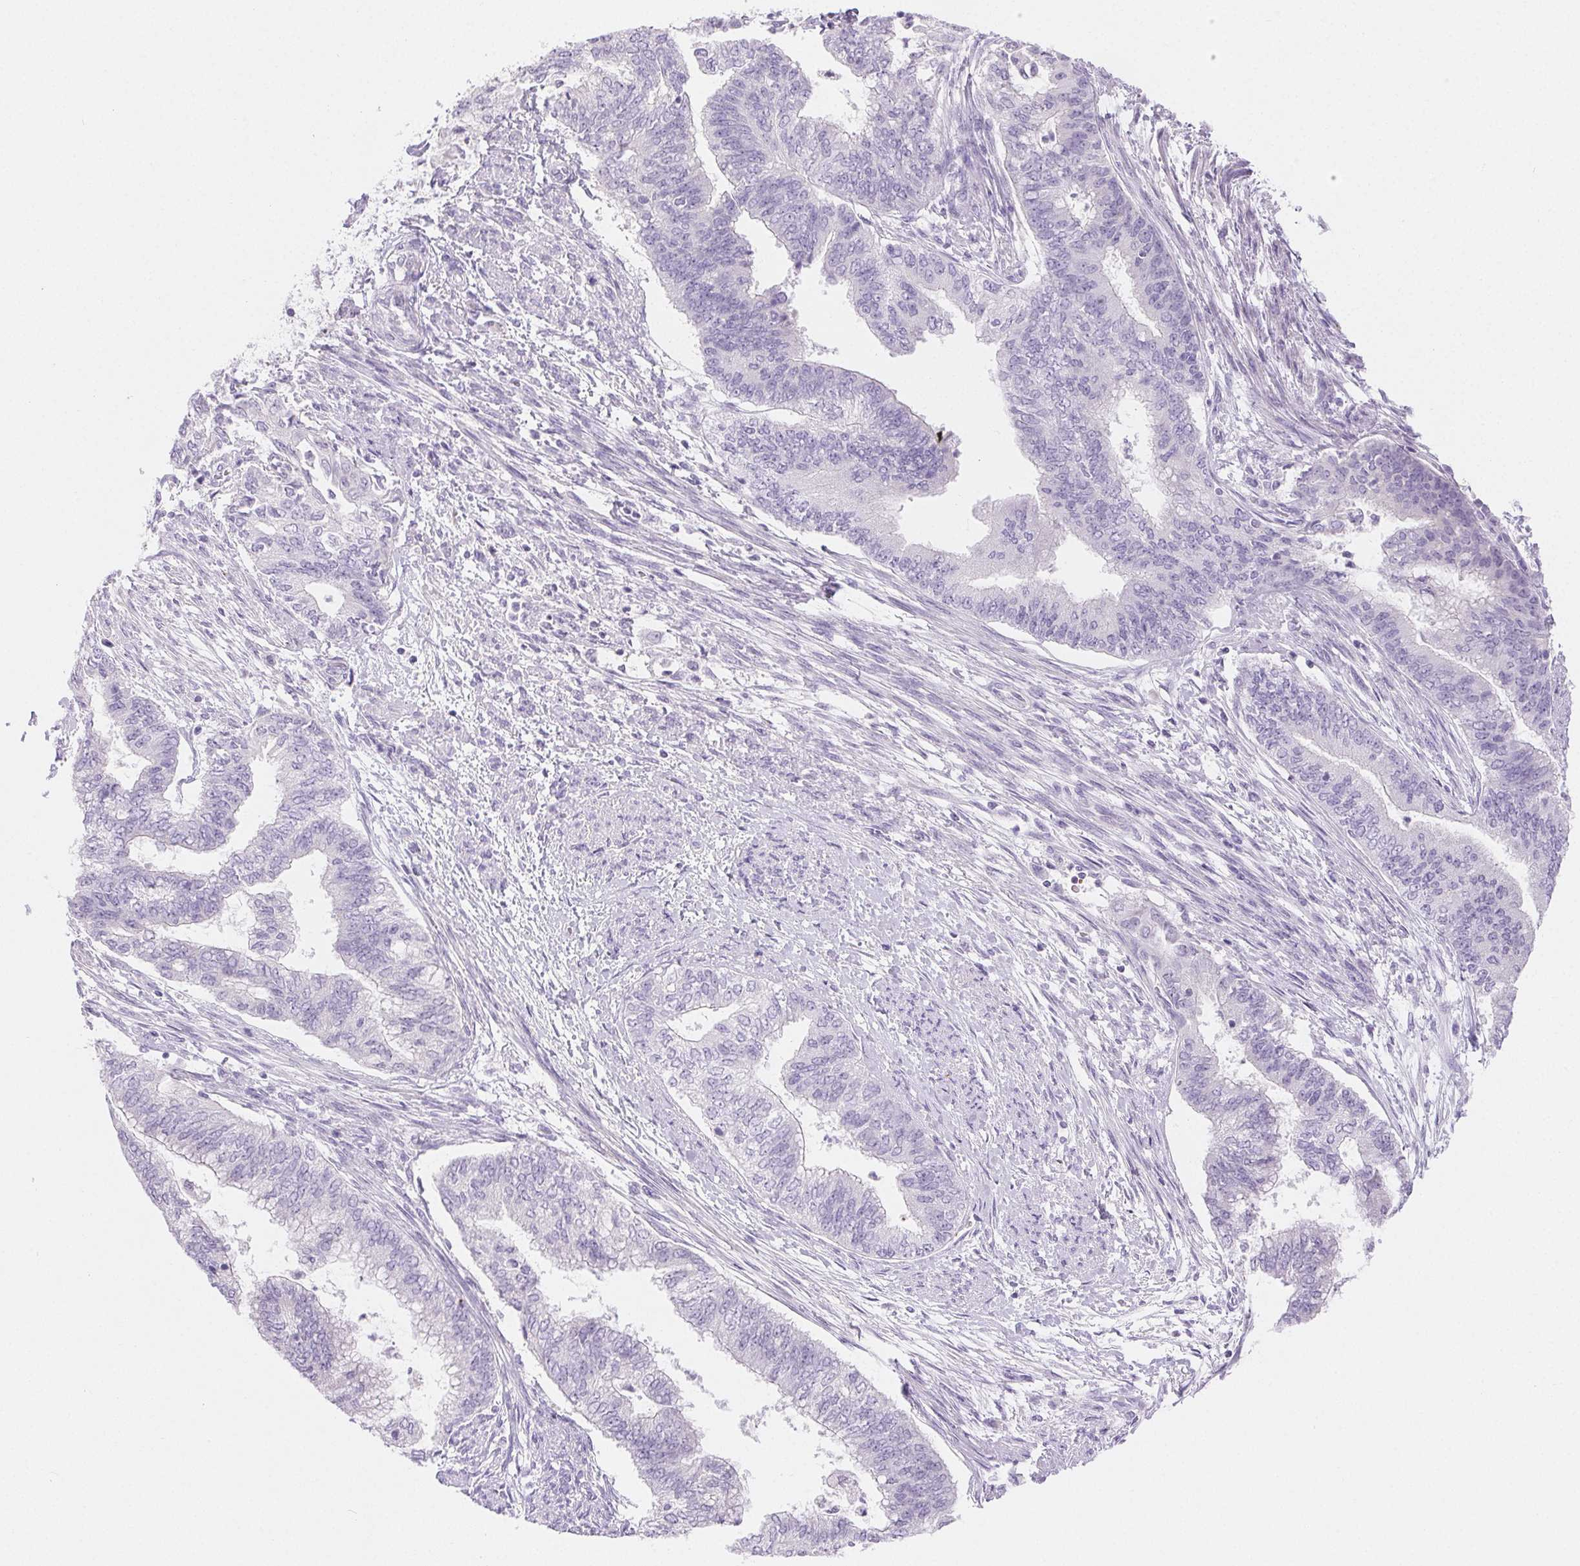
{"staining": {"intensity": "negative", "quantity": "none", "location": "none"}, "tissue": "endometrial cancer", "cell_type": "Tumor cells", "image_type": "cancer", "snomed": [{"axis": "morphology", "description": "Adenocarcinoma, NOS"}, {"axis": "topography", "description": "Endometrium"}], "caption": "This image is of adenocarcinoma (endometrial) stained with immunohistochemistry (IHC) to label a protein in brown with the nuclei are counter-stained blue. There is no staining in tumor cells.", "gene": "CLDN16", "patient": {"sex": "female", "age": 65}}